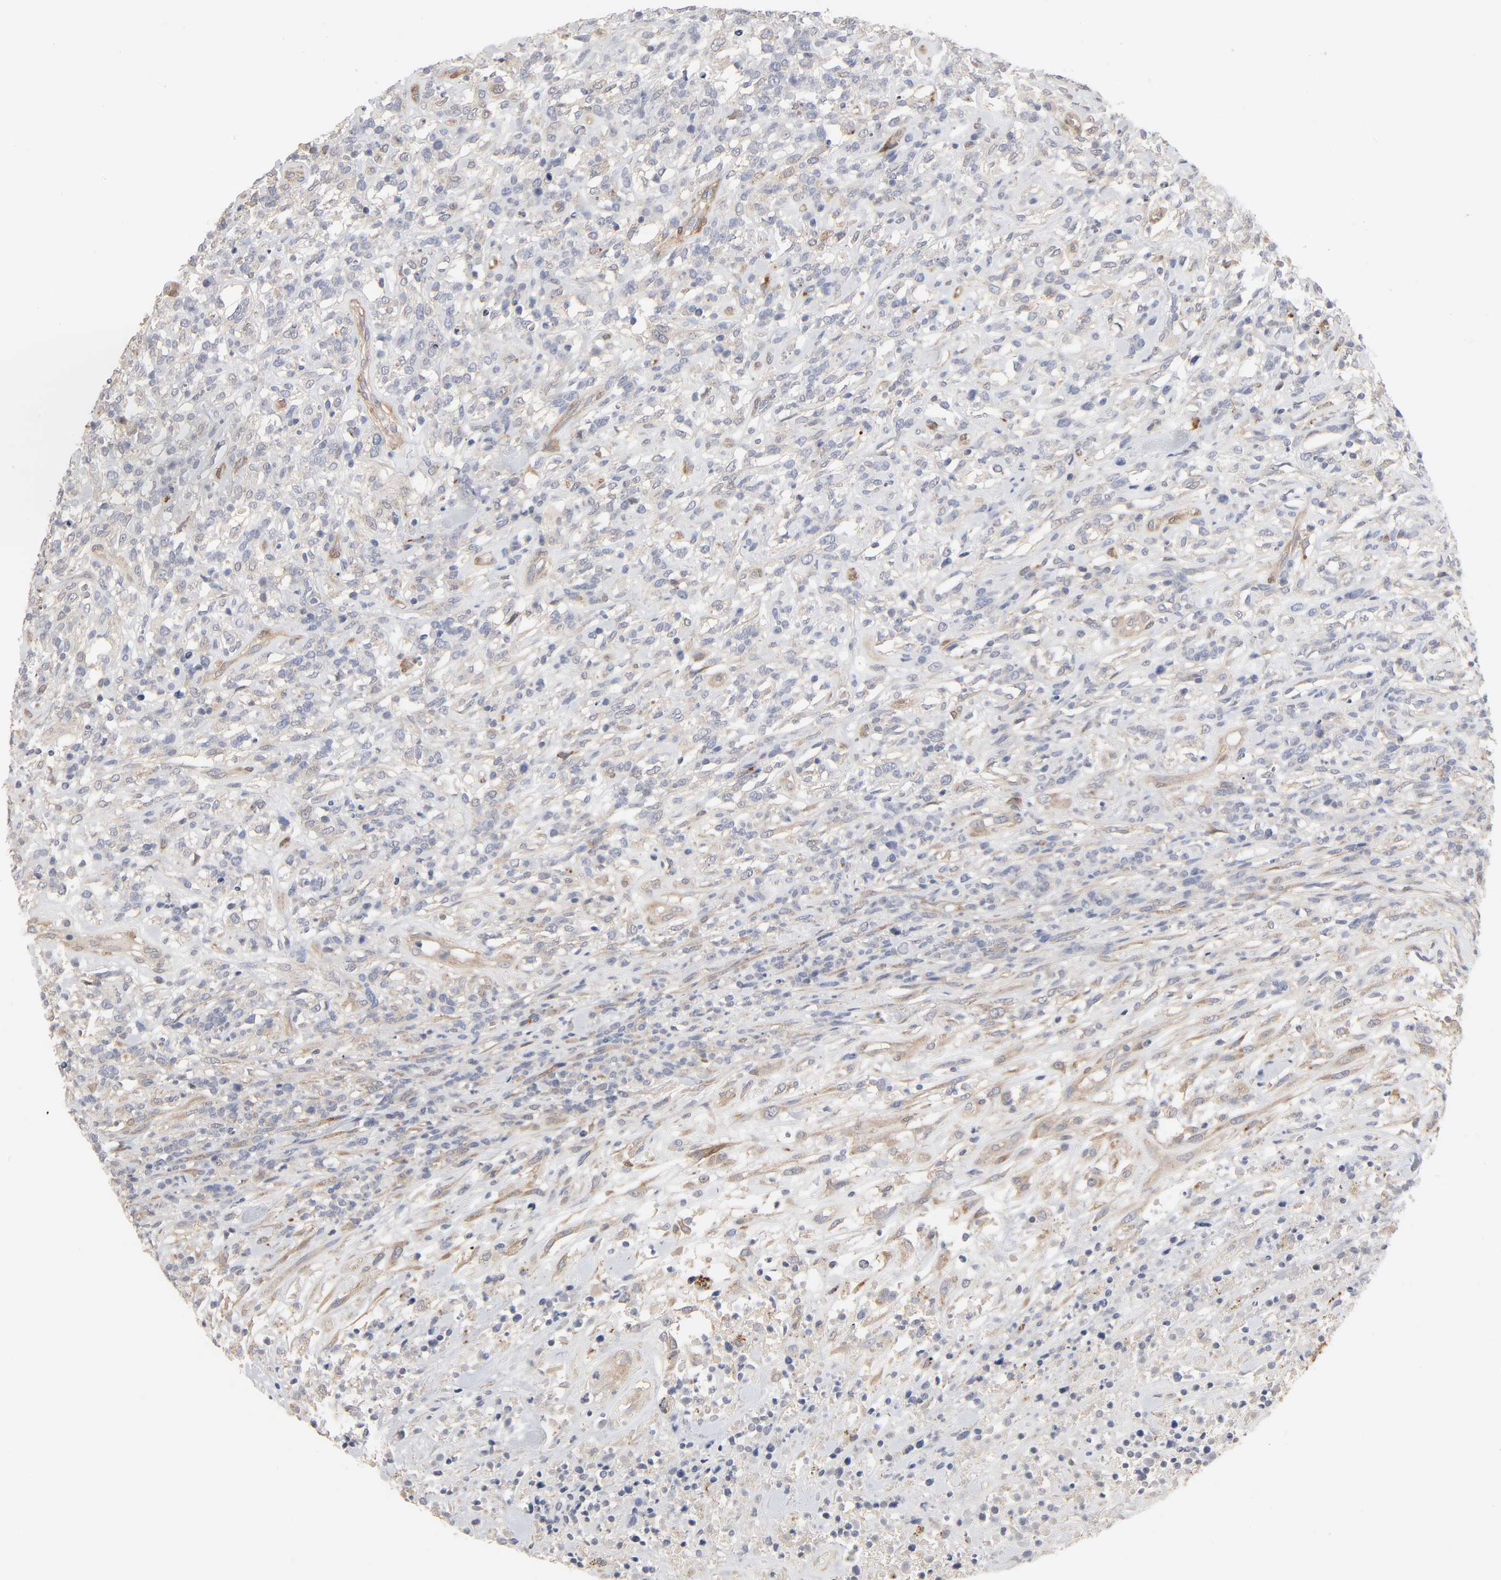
{"staining": {"intensity": "negative", "quantity": "none", "location": "none"}, "tissue": "lymphoma", "cell_type": "Tumor cells", "image_type": "cancer", "snomed": [{"axis": "morphology", "description": "Malignant lymphoma, non-Hodgkin's type, High grade"}, {"axis": "topography", "description": "Lymph node"}], "caption": "Immunohistochemistry (IHC) of human lymphoma shows no expression in tumor cells. (Brightfield microscopy of DAB (3,3'-diaminobenzidine) immunohistochemistry (IHC) at high magnification).", "gene": "NDRG2", "patient": {"sex": "female", "age": 73}}